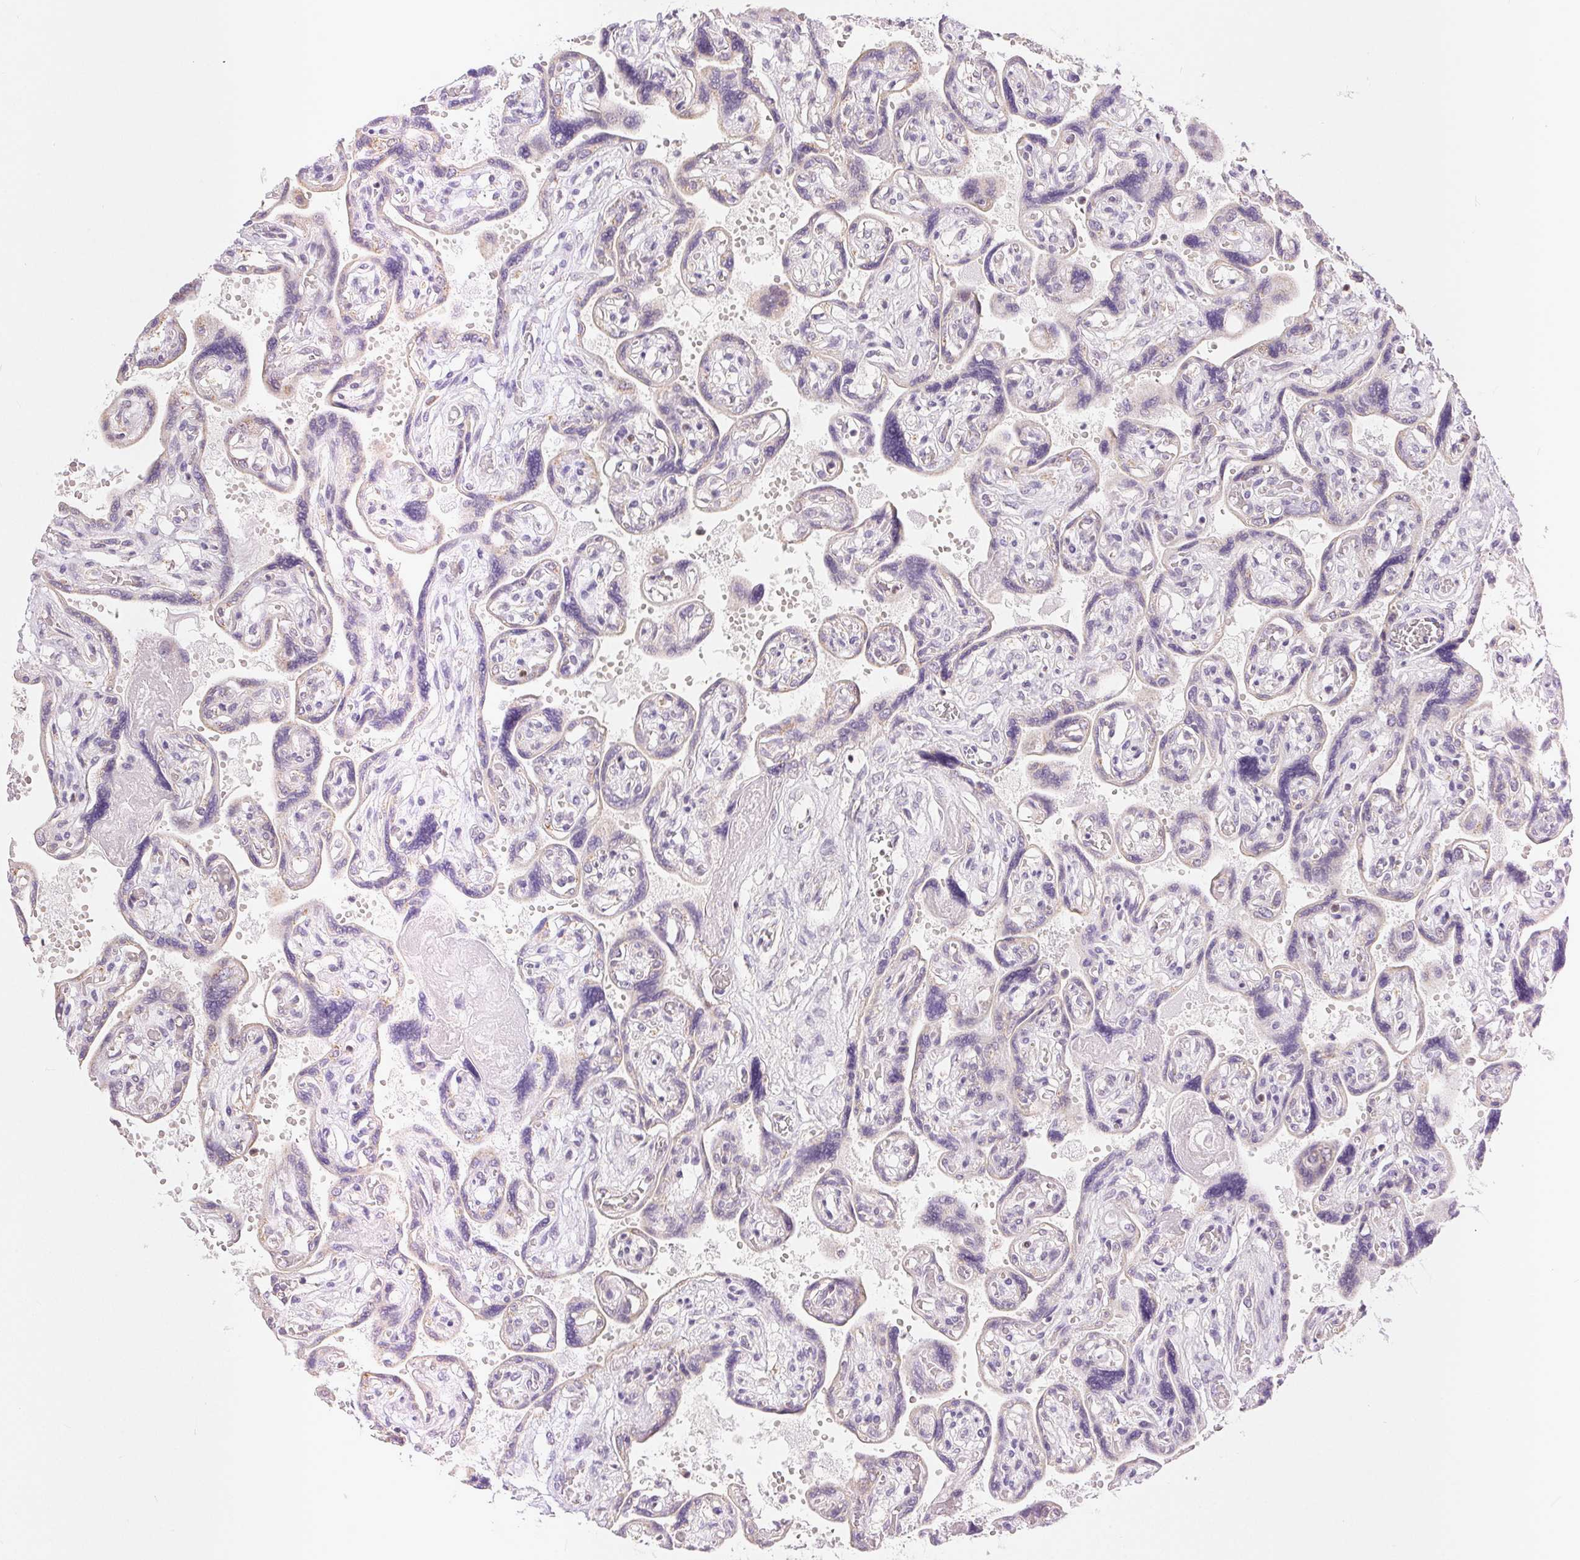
{"staining": {"intensity": "weak", "quantity": "25%-75%", "location": "nuclear"}, "tissue": "placenta", "cell_type": "Decidual cells", "image_type": "normal", "snomed": [{"axis": "morphology", "description": "Normal tissue, NOS"}, {"axis": "topography", "description": "Placenta"}], "caption": "Immunohistochemistry image of benign human placenta stained for a protein (brown), which reveals low levels of weak nuclear expression in approximately 25%-75% of decidual cells.", "gene": "POU2F2", "patient": {"sex": "female", "age": 32}}